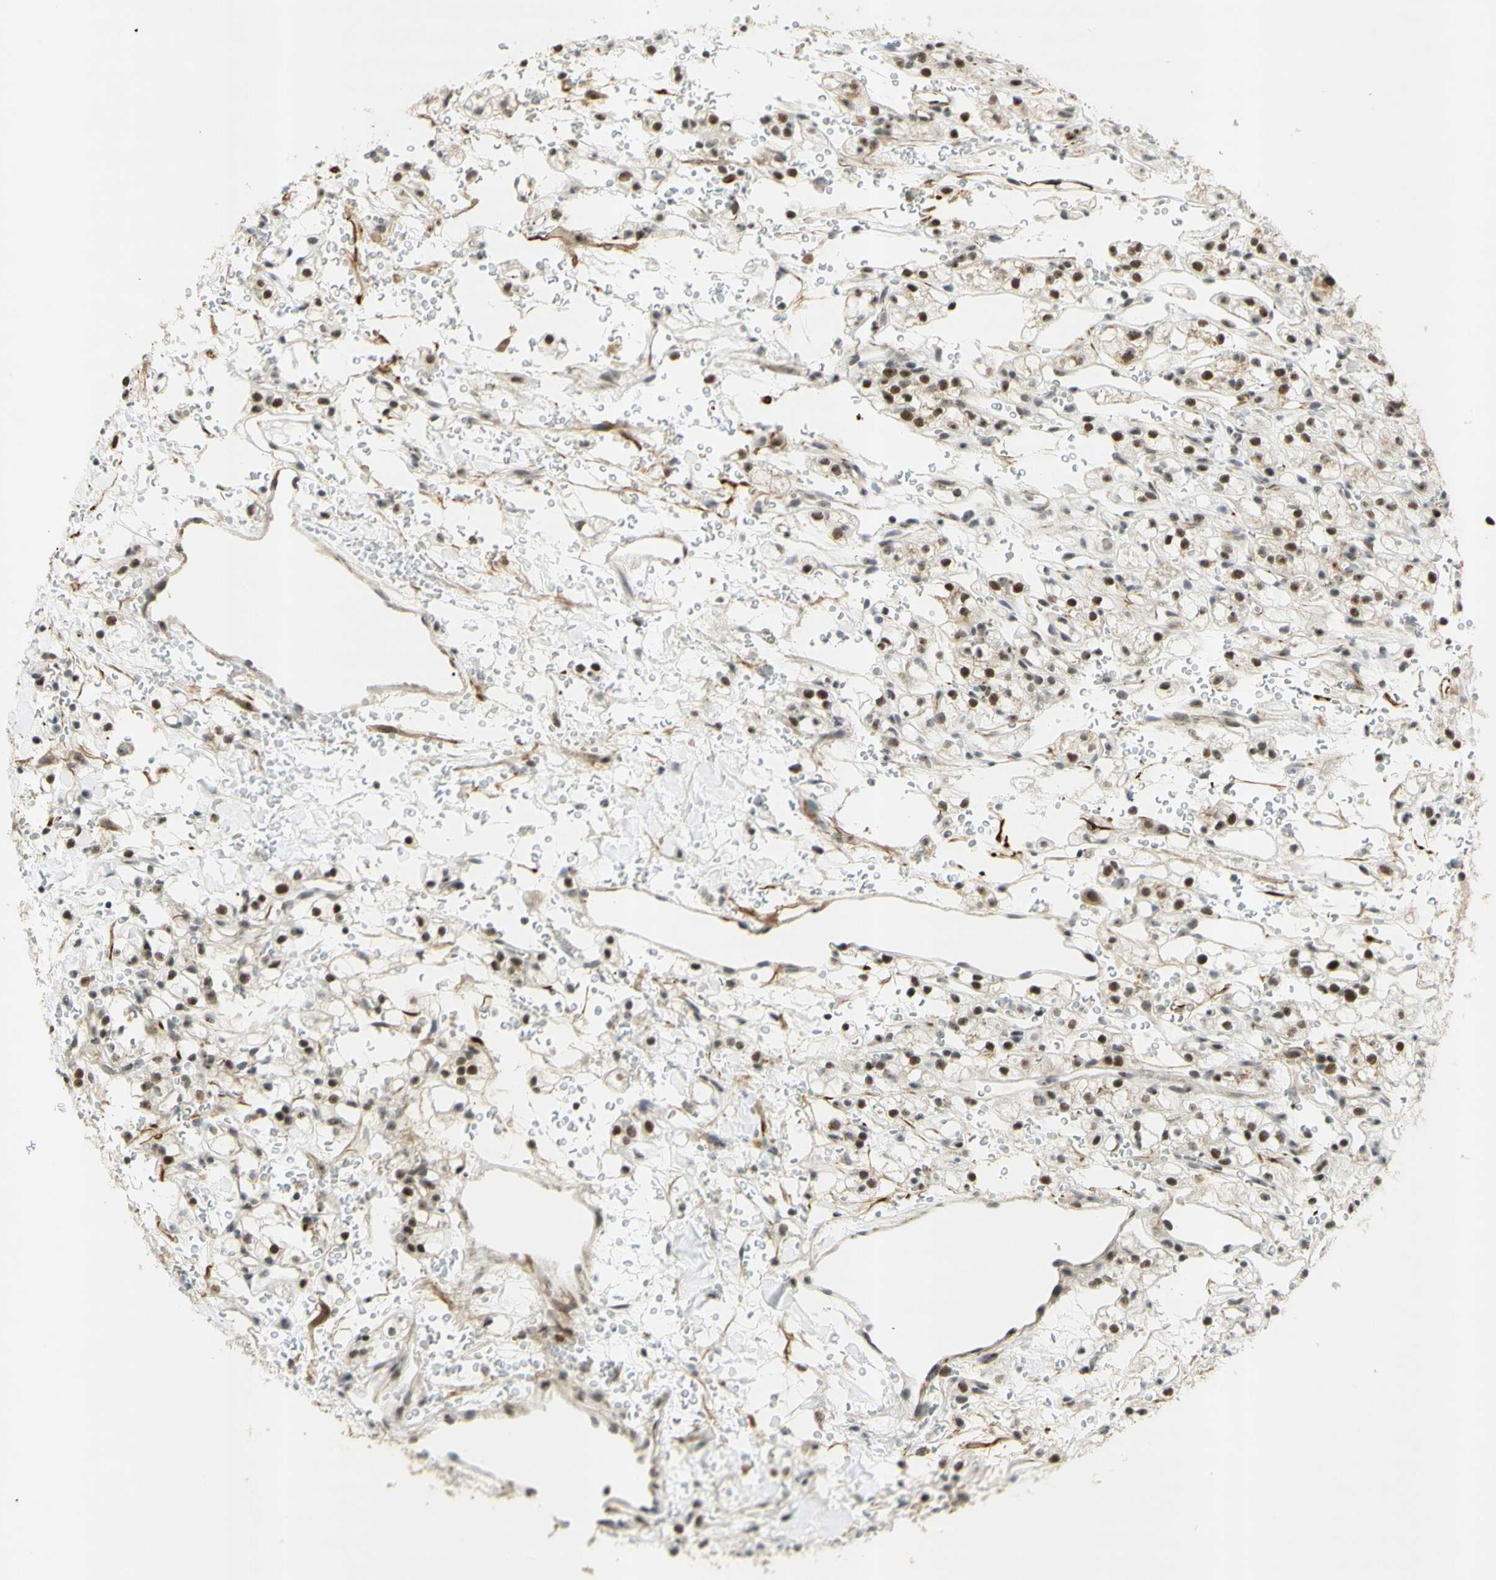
{"staining": {"intensity": "strong", "quantity": ">75%", "location": "cytoplasmic/membranous,nuclear"}, "tissue": "renal cancer", "cell_type": "Tumor cells", "image_type": "cancer", "snomed": [{"axis": "morphology", "description": "Adenocarcinoma, NOS"}, {"axis": "topography", "description": "Kidney"}], "caption": "Tumor cells demonstrate strong cytoplasmic/membranous and nuclear staining in about >75% of cells in renal adenocarcinoma. (DAB (3,3'-diaminobenzidine) IHC with brightfield microscopy, high magnification).", "gene": "IRF1", "patient": {"sex": "male", "age": 61}}